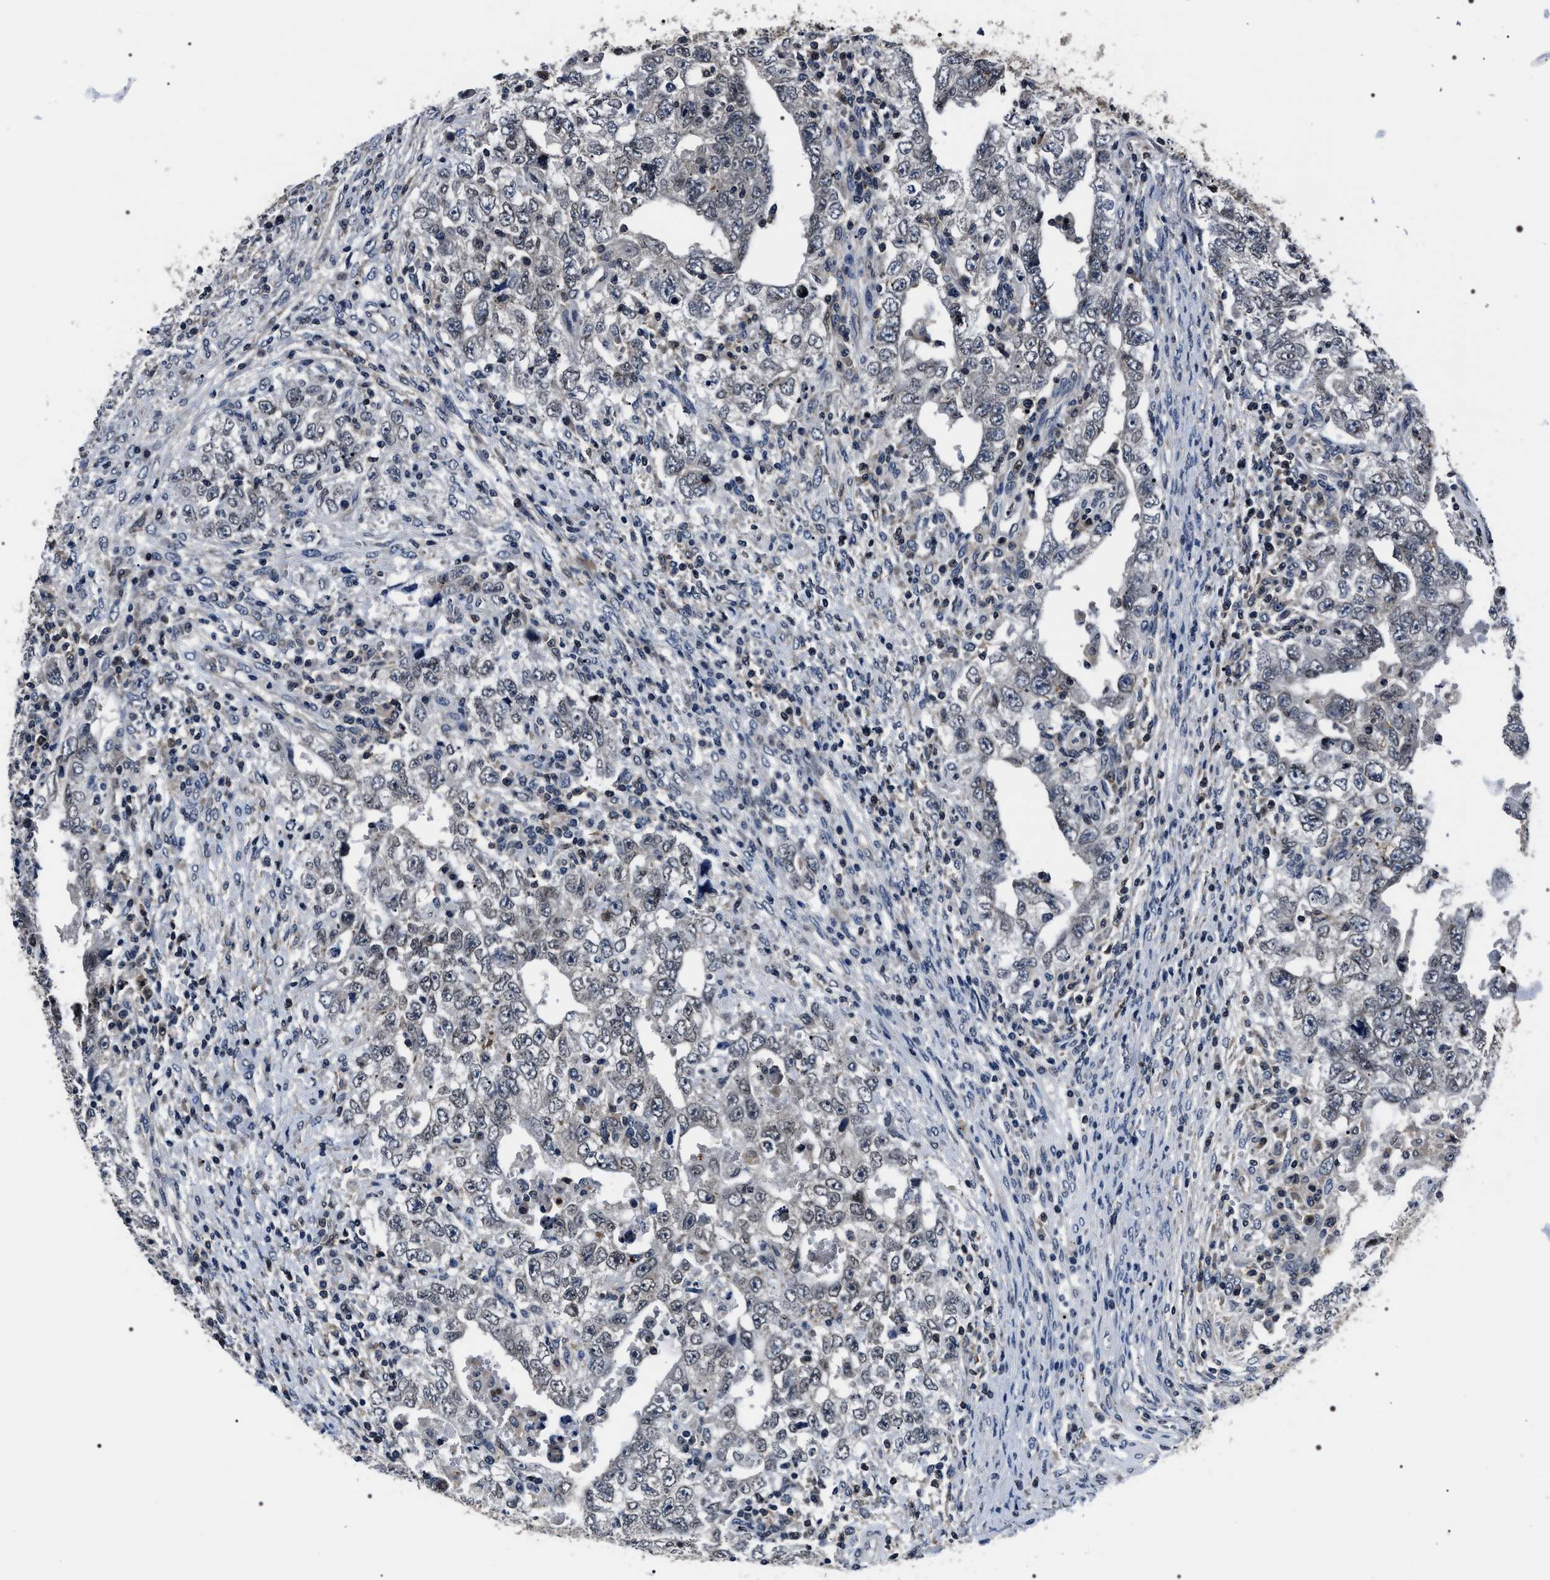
{"staining": {"intensity": "negative", "quantity": "none", "location": "none"}, "tissue": "testis cancer", "cell_type": "Tumor cells", "image_type": "cancer", "snomed": [{"axis": "morphology", "description": "Carcinoma, Embryonal, NOS"}, {"axis": "topography", "description": "Testis"}], "caption": "IHC image of testis cancer (embryonal carcinoma) stained for a protein (brown), which shows no expression in tumor cells.", "gene": "SIPA1", "patient": {"sex": "male", "age": 26}}